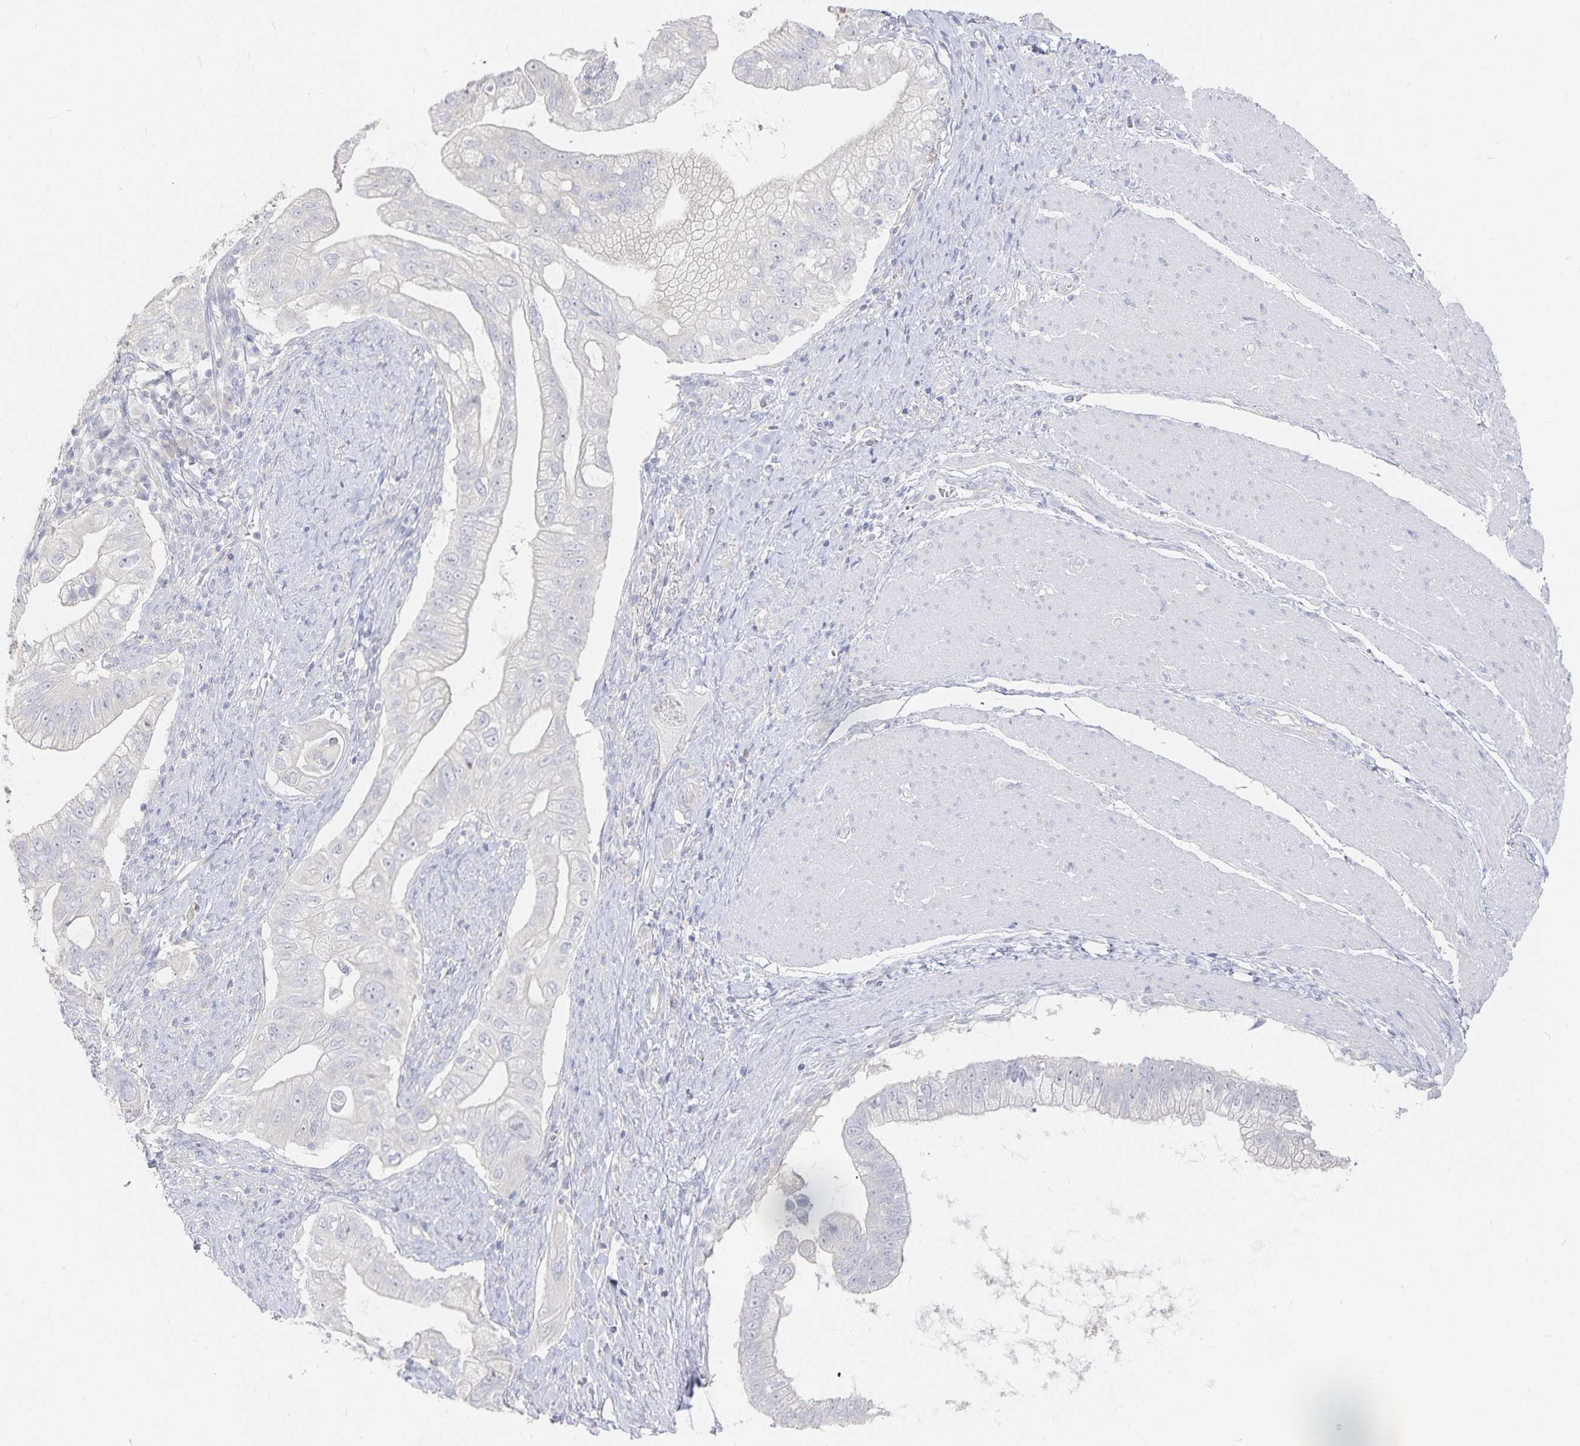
{"staining": {"intensity": "negative", "quantity": "none", "location": "none"}, "tissue": "pancreatic cancer", "cell_type": "Tumor cells", "image_type": "cancer", "snomed": [{"axis": "morphology", "description": "Adenocarcinoma, NOS"}, {"axis": "topography", "description": "Pancreas"}], "caption": "This micrograph is of pancreatic cancer stained with immunohistochemistry (IHC) to label a protein in brown with the nuclei are counter-stained blue. There is no staining in tumor cells.", "gene": "DNAH9", "patient": {"sex": "male", "age": 70}}